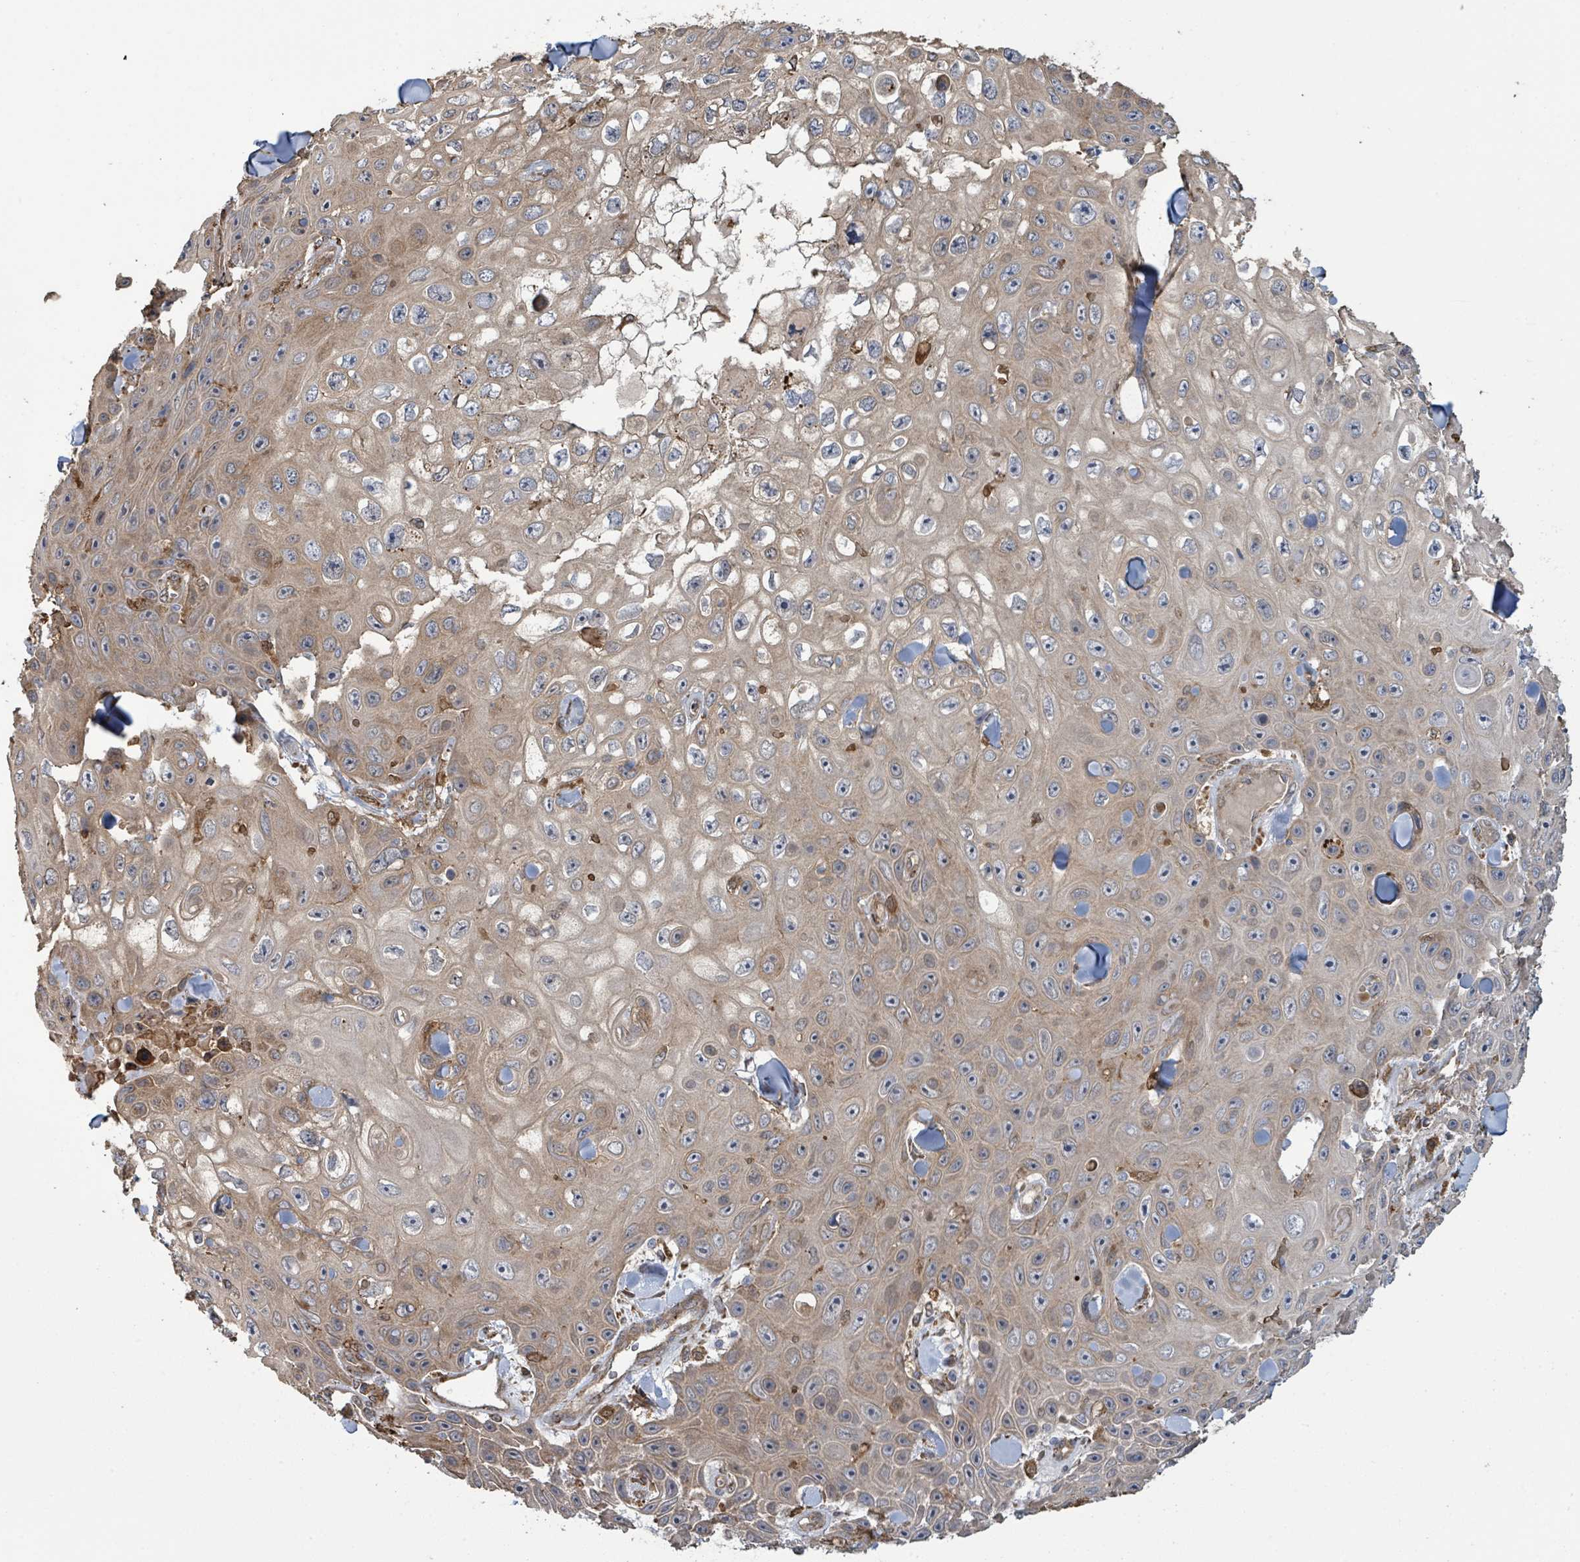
{"staining": {"intensity": "weak", "quantity": ">75%", "location": "cytoplasmic/membranous"}, "tissue": "skin cancer", "cell_type": "Tumor cells", "image_type": "cancer", "snomed": [{"axis": "morphology", "description": "Squamous cell carcinoma, NOS"}, {"axis": "topography", "description": "Skin"}], "caption": "IHC (DAB) staining of human skin squamous cell carcinoma exhibits weak cytoplasmic/membranous protein staining in about >75% of tumor cells.", "gene": "ARPIN", "patient": {"sex": "male", "age": 82}}